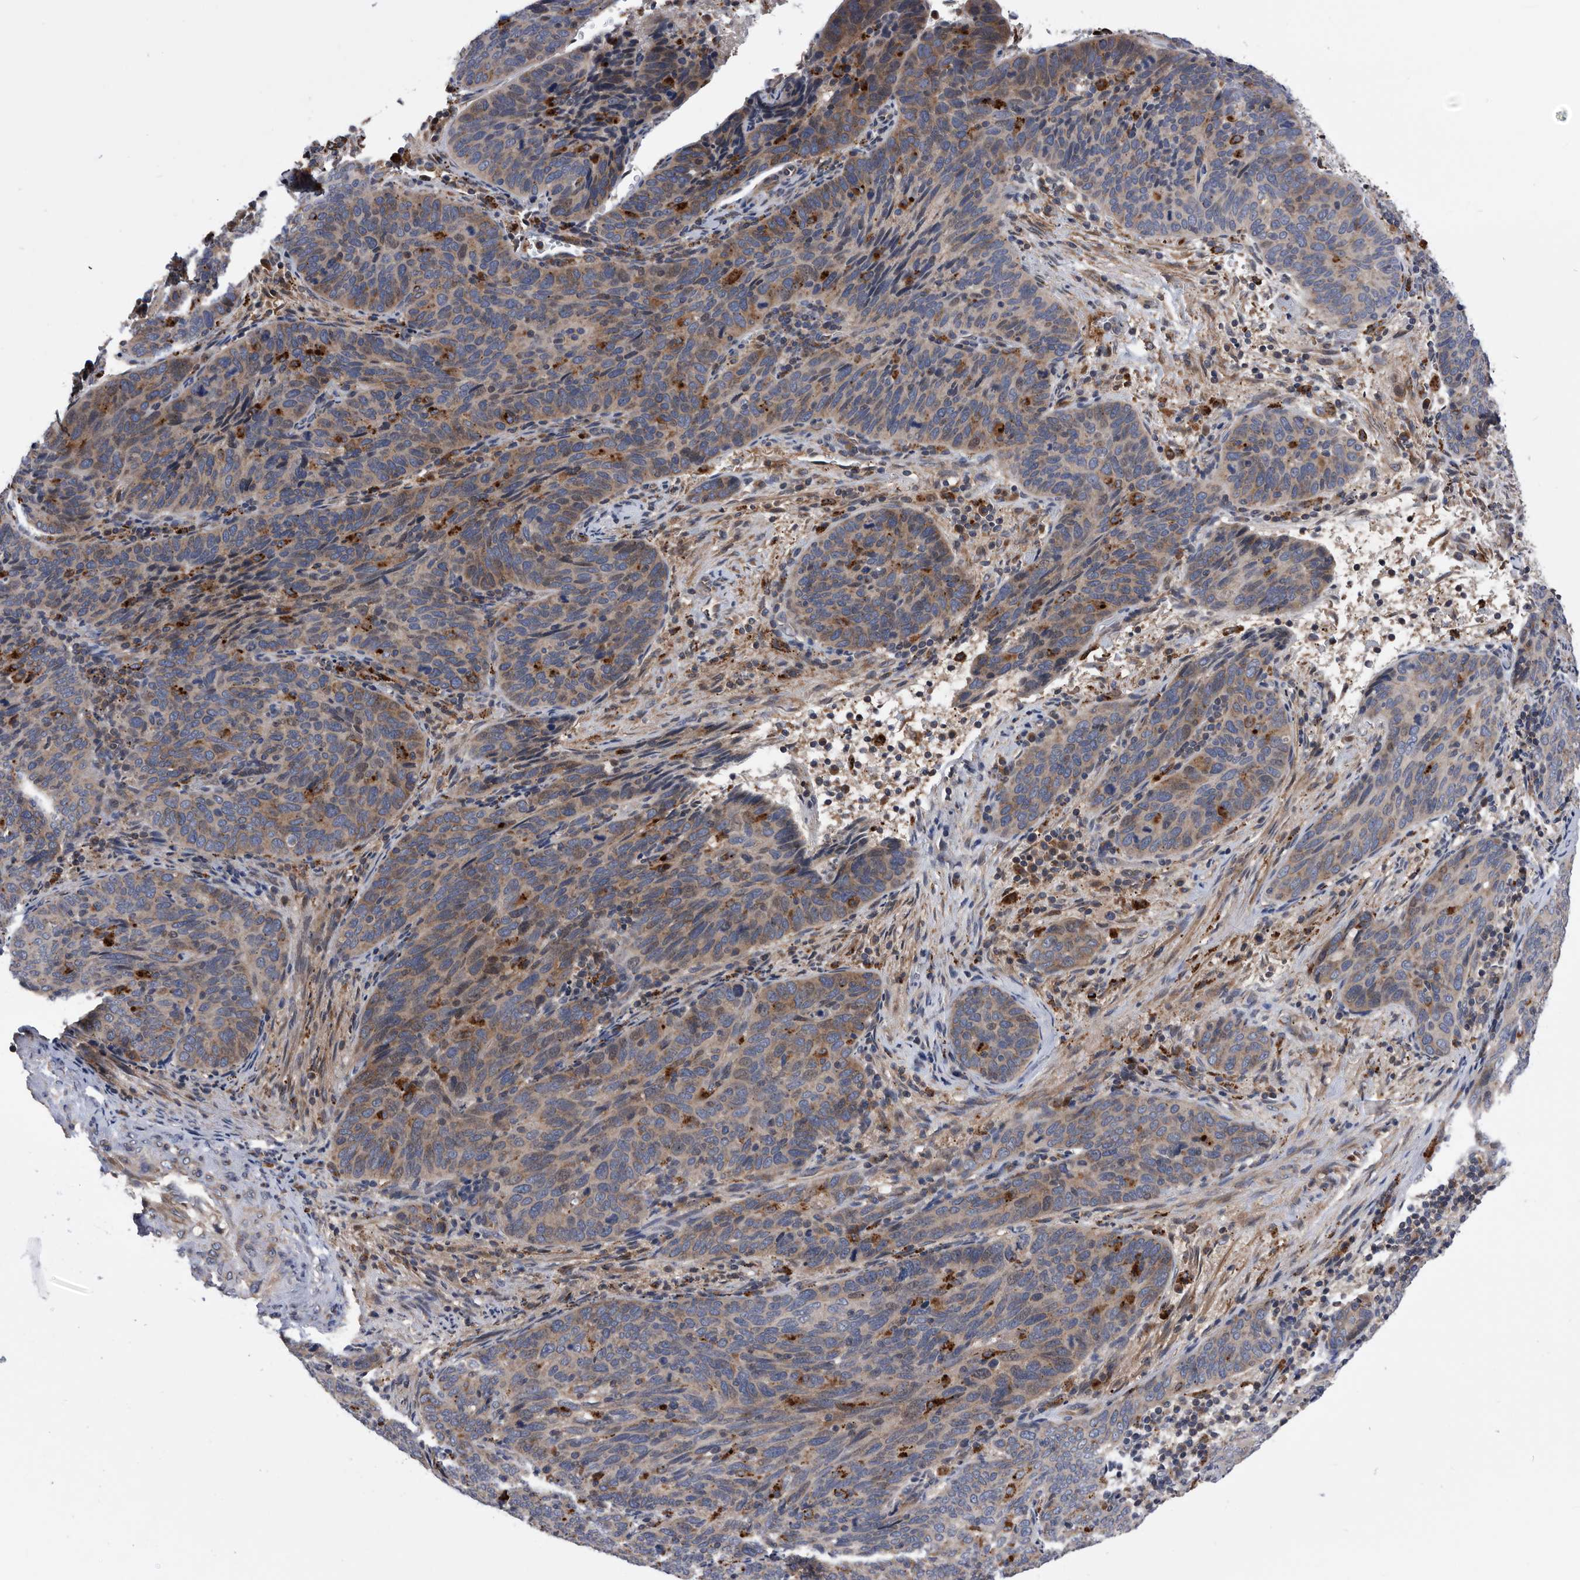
{"staining": {"intensity": "moderate", "quantity": "<25%", "location": "cytoplasmic/membranous"}, "tissue": "cervical cancer", "cell_type": "Tumor cells", "image_type": "cancer", "snomed": [{"axis": "morphology", "description": "Squamous cell carcinoma, NOS"}, {"axis": "topography", "description": "Cervix"}], "caption": "Cervical squamous cell carcinoma stained for a protein (brown) displays moderate cytoplasmic/membranous positive staining in about <25% of tumor cells.", "gene": "BAIAP3", "patient": {"sex": "female", "age": 60}}